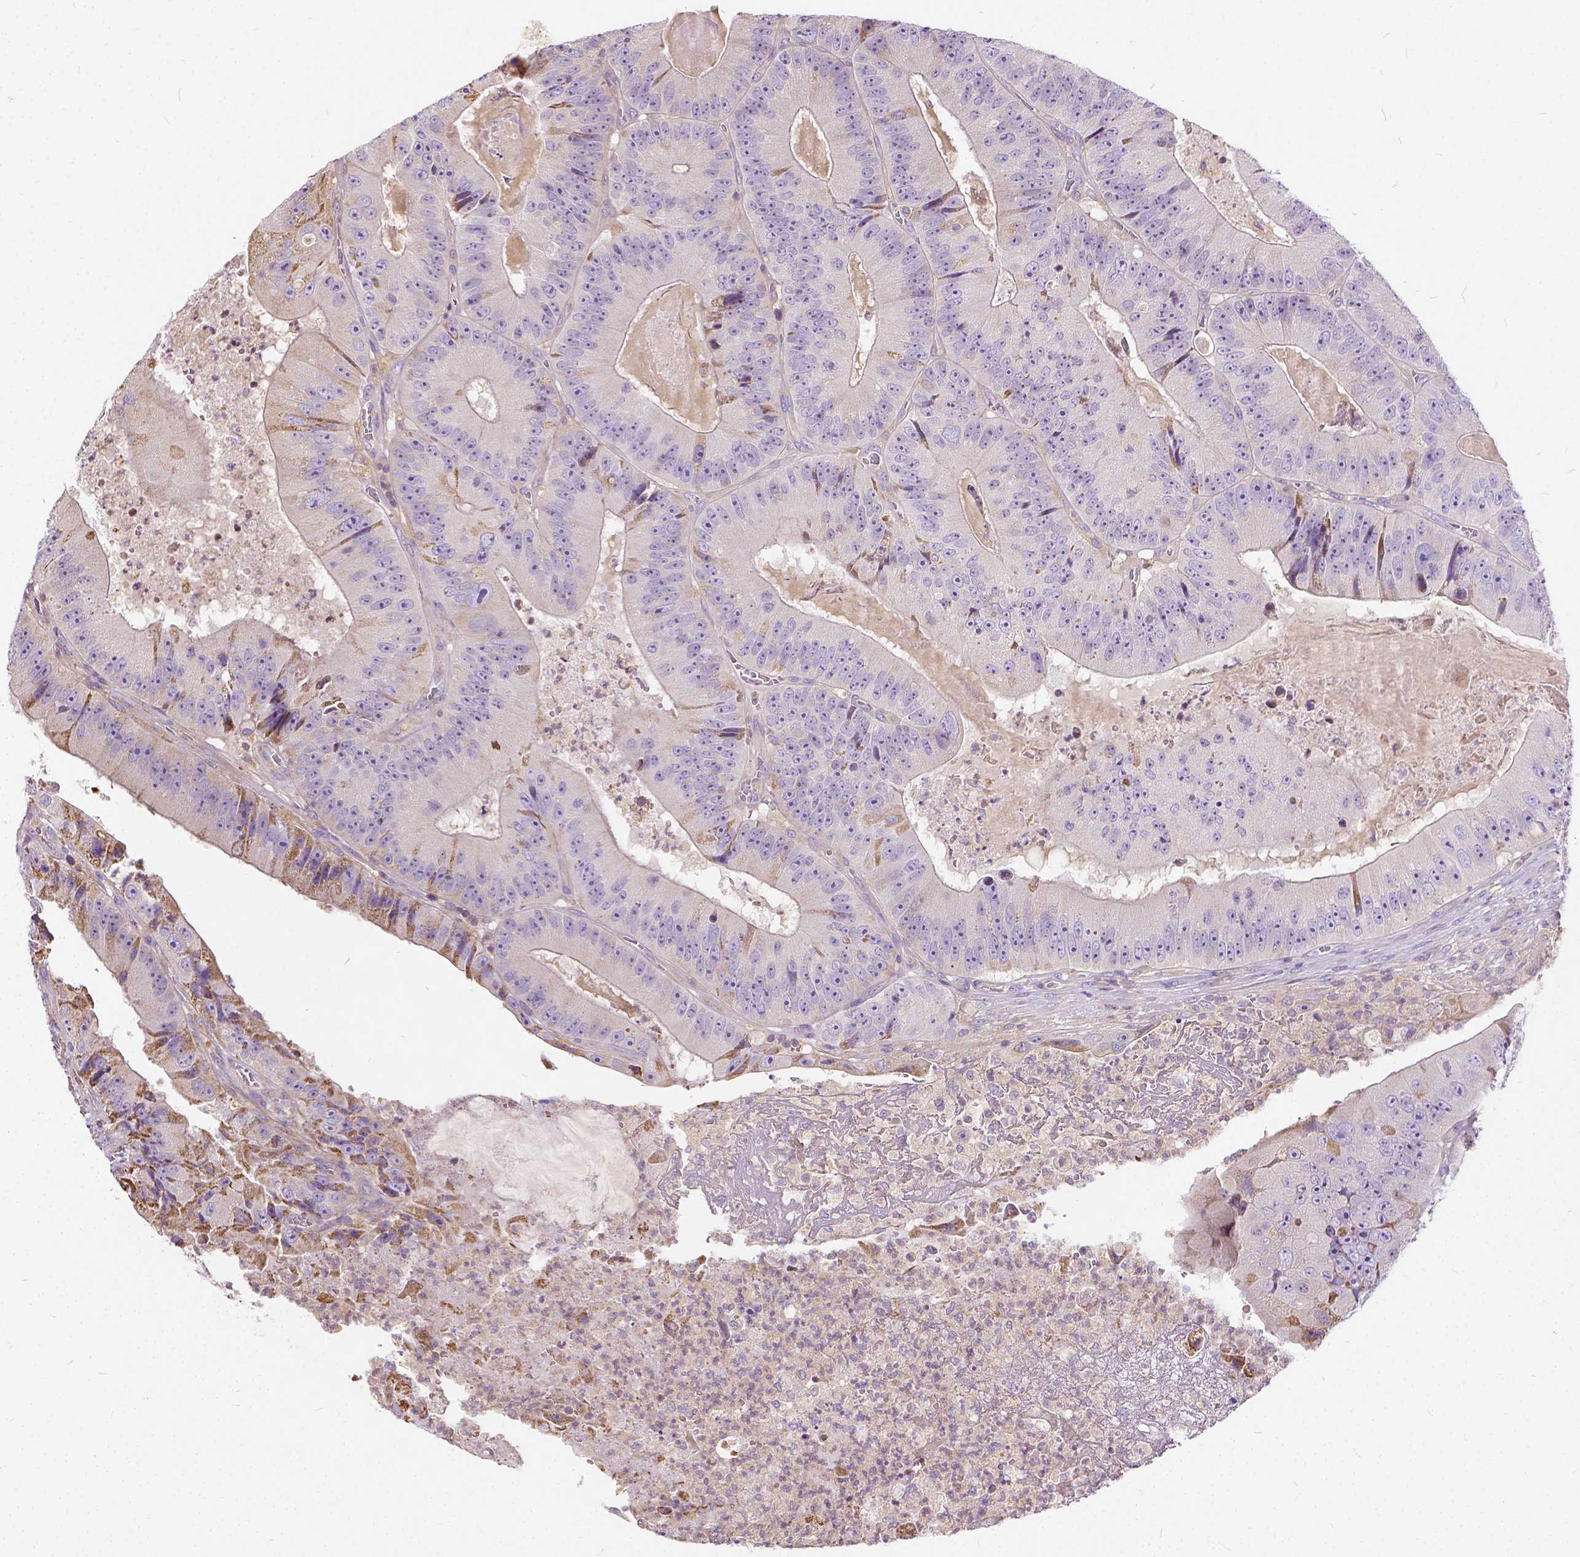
{"staining": {"intensity": "negative", "quantity": "none", "location": "none"}, "tissue": "colorectal cancer", "cell_type": "Tumor cells", "image_type": "cancer", "snomed": [{"axis": "morphology", "description": "Adenocarcinoma, NOS"}, {"axis": "topography", "description": "Colon"}], "caption": "Micrograph shows no significant protein staining in tumor cells of adenocarcinoma (colorectal).", "gene": "CADM4", "patient": {"sex": "female", "age": 86}}